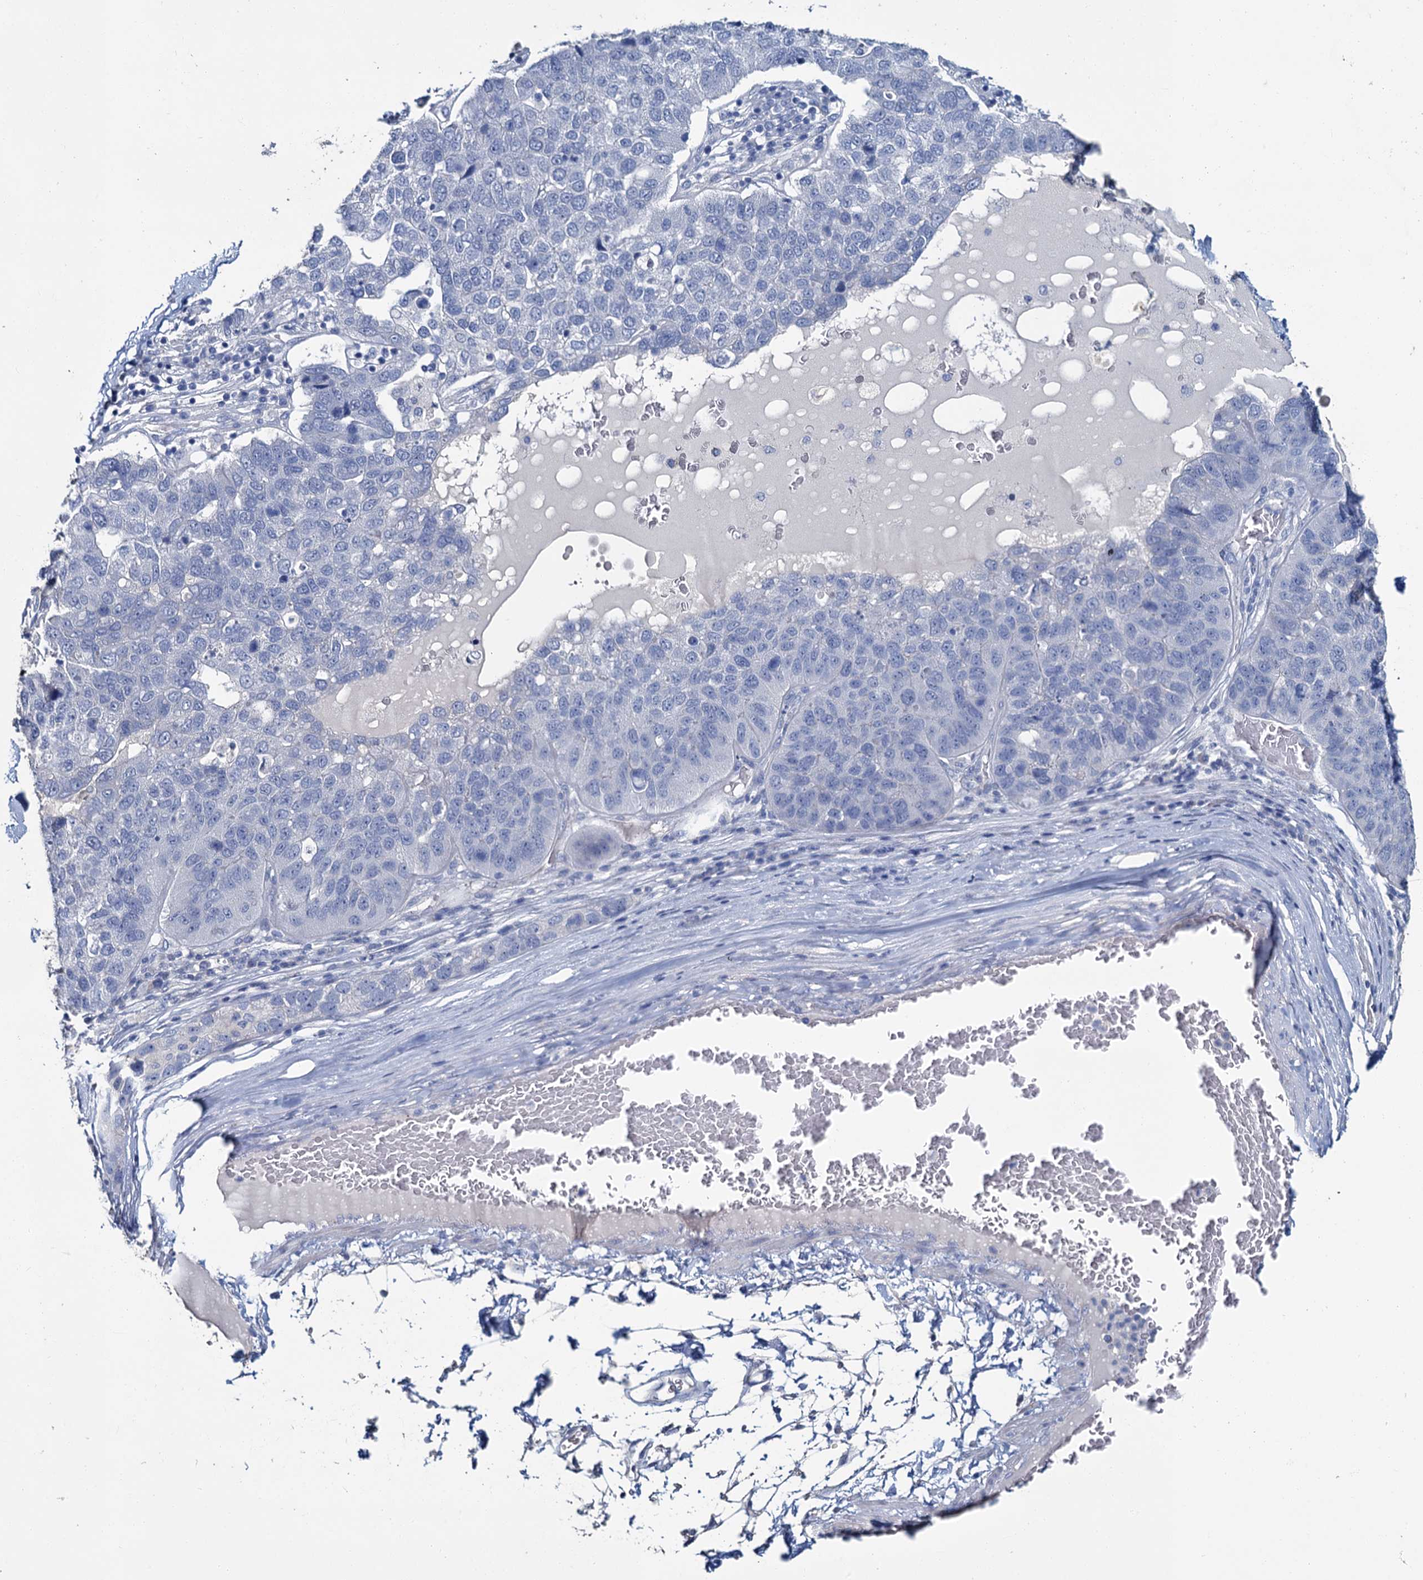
{"staining": {"intensity": "negative", "quantity": "none", "location": "none"}, "tissue": "pancreatic cancer", "cell_type": "Tumor cells", "image_type": "cancer", "snomed": [{"axis": "morphology", "description": "Adenocarcinoma, NOS"}, {"axis": "topography", "description": "Pancreas"}], "caption": "High magnification brightfield microscopy of pancreatic cancer stained with DAB (3,3'-diaminobenzidine) (brown) and counterstained with hematoxylin (blue): tumor cells show no significant positivity.", "gene": "SNCB", "patient": {"sex": "female", "age": 61}}